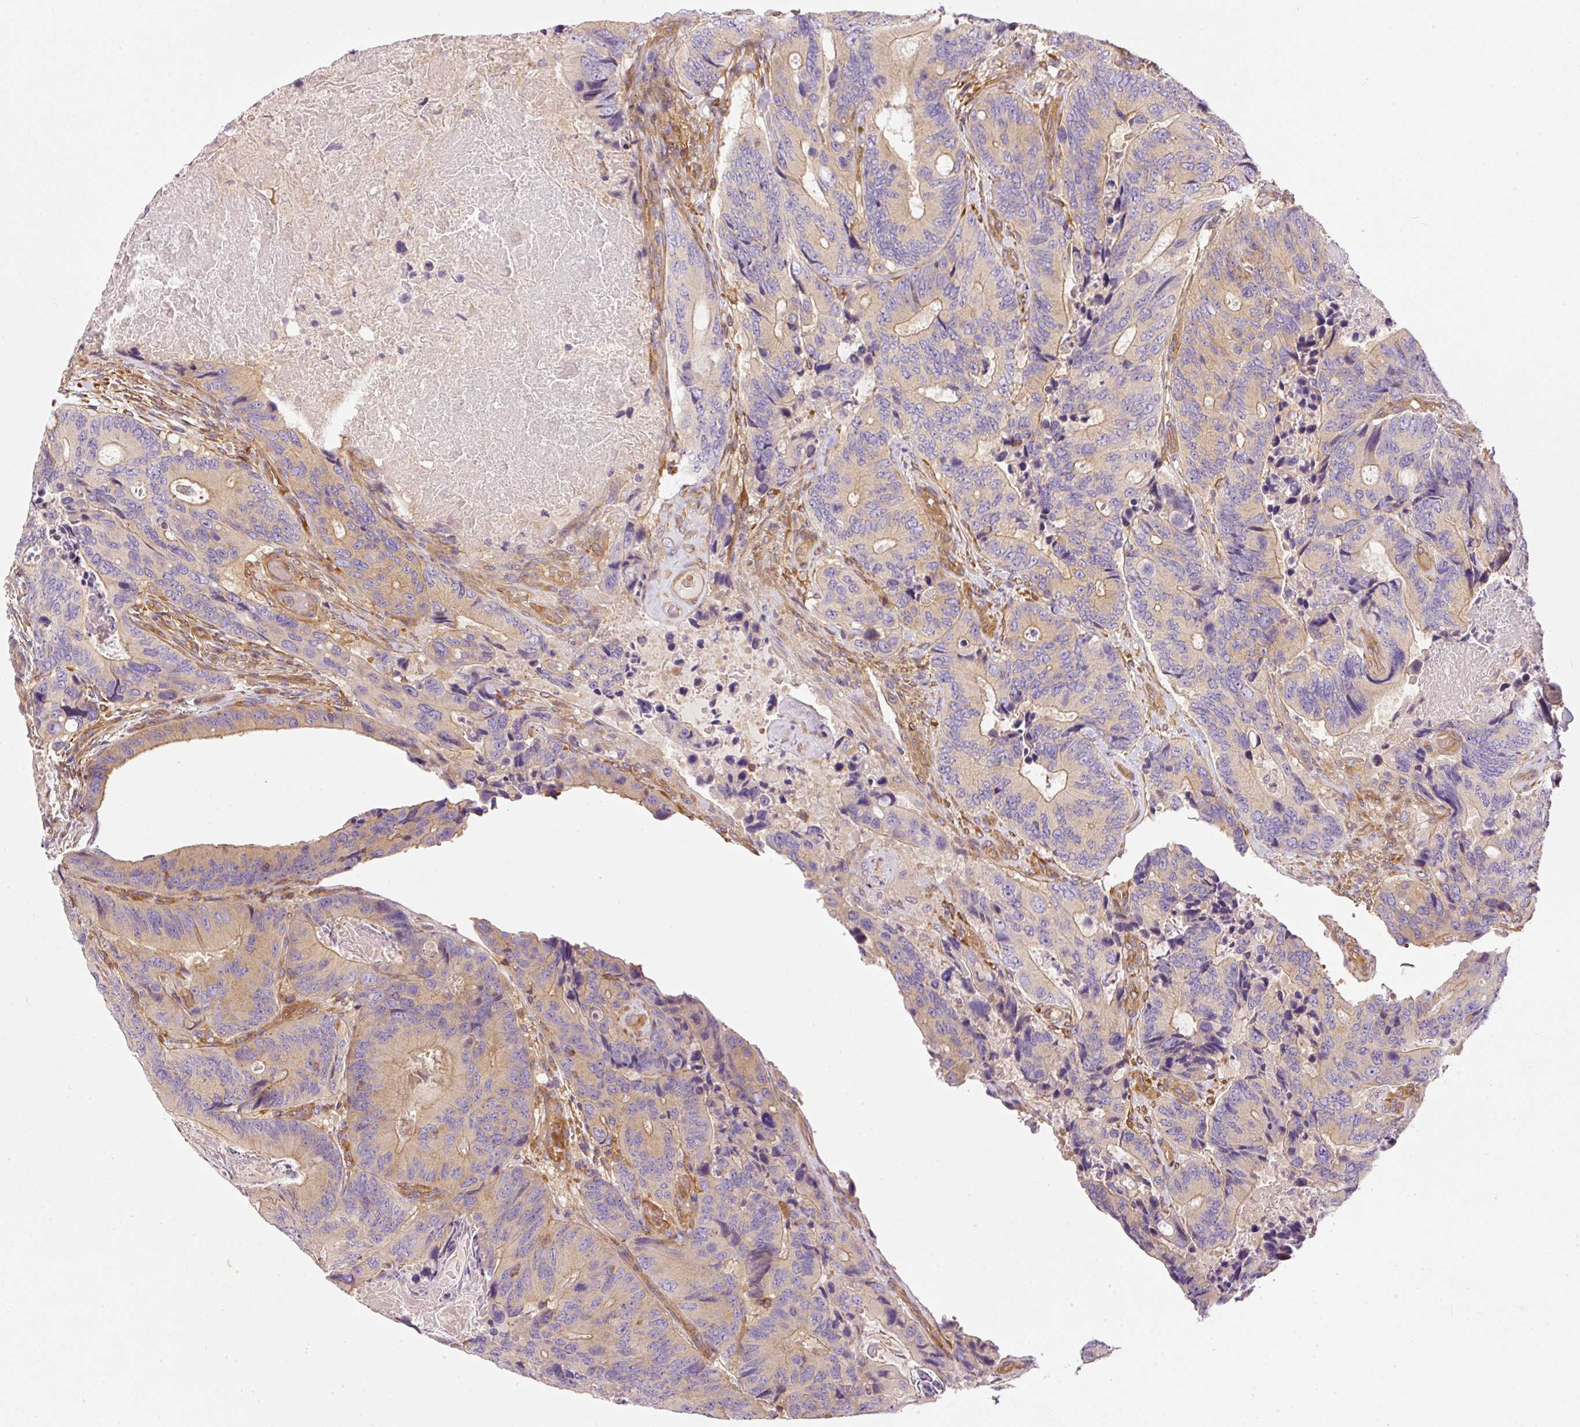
{"staining": {"intensity": "weak", "quantity": "25%-75%", "location": "cytoplasmic/membranous"}, "tissue": "colorectal cancer", "cell_type": "Tumor cells", "image_type": "cancer", "snomed": [{"axis": "morphology", "description": "Adenocarcinoma, NOS"}, {"axis": "topography", "description": "Colon"}], "caption": "Colorectal cancer (adenocarcinoma) tissue demonstrates weak cytoplasmic/membranous expression in approximately 25%-75% of tumor cells", "gene": "TBC1D2B", "patient": {"sex": "male", "age": 84}}